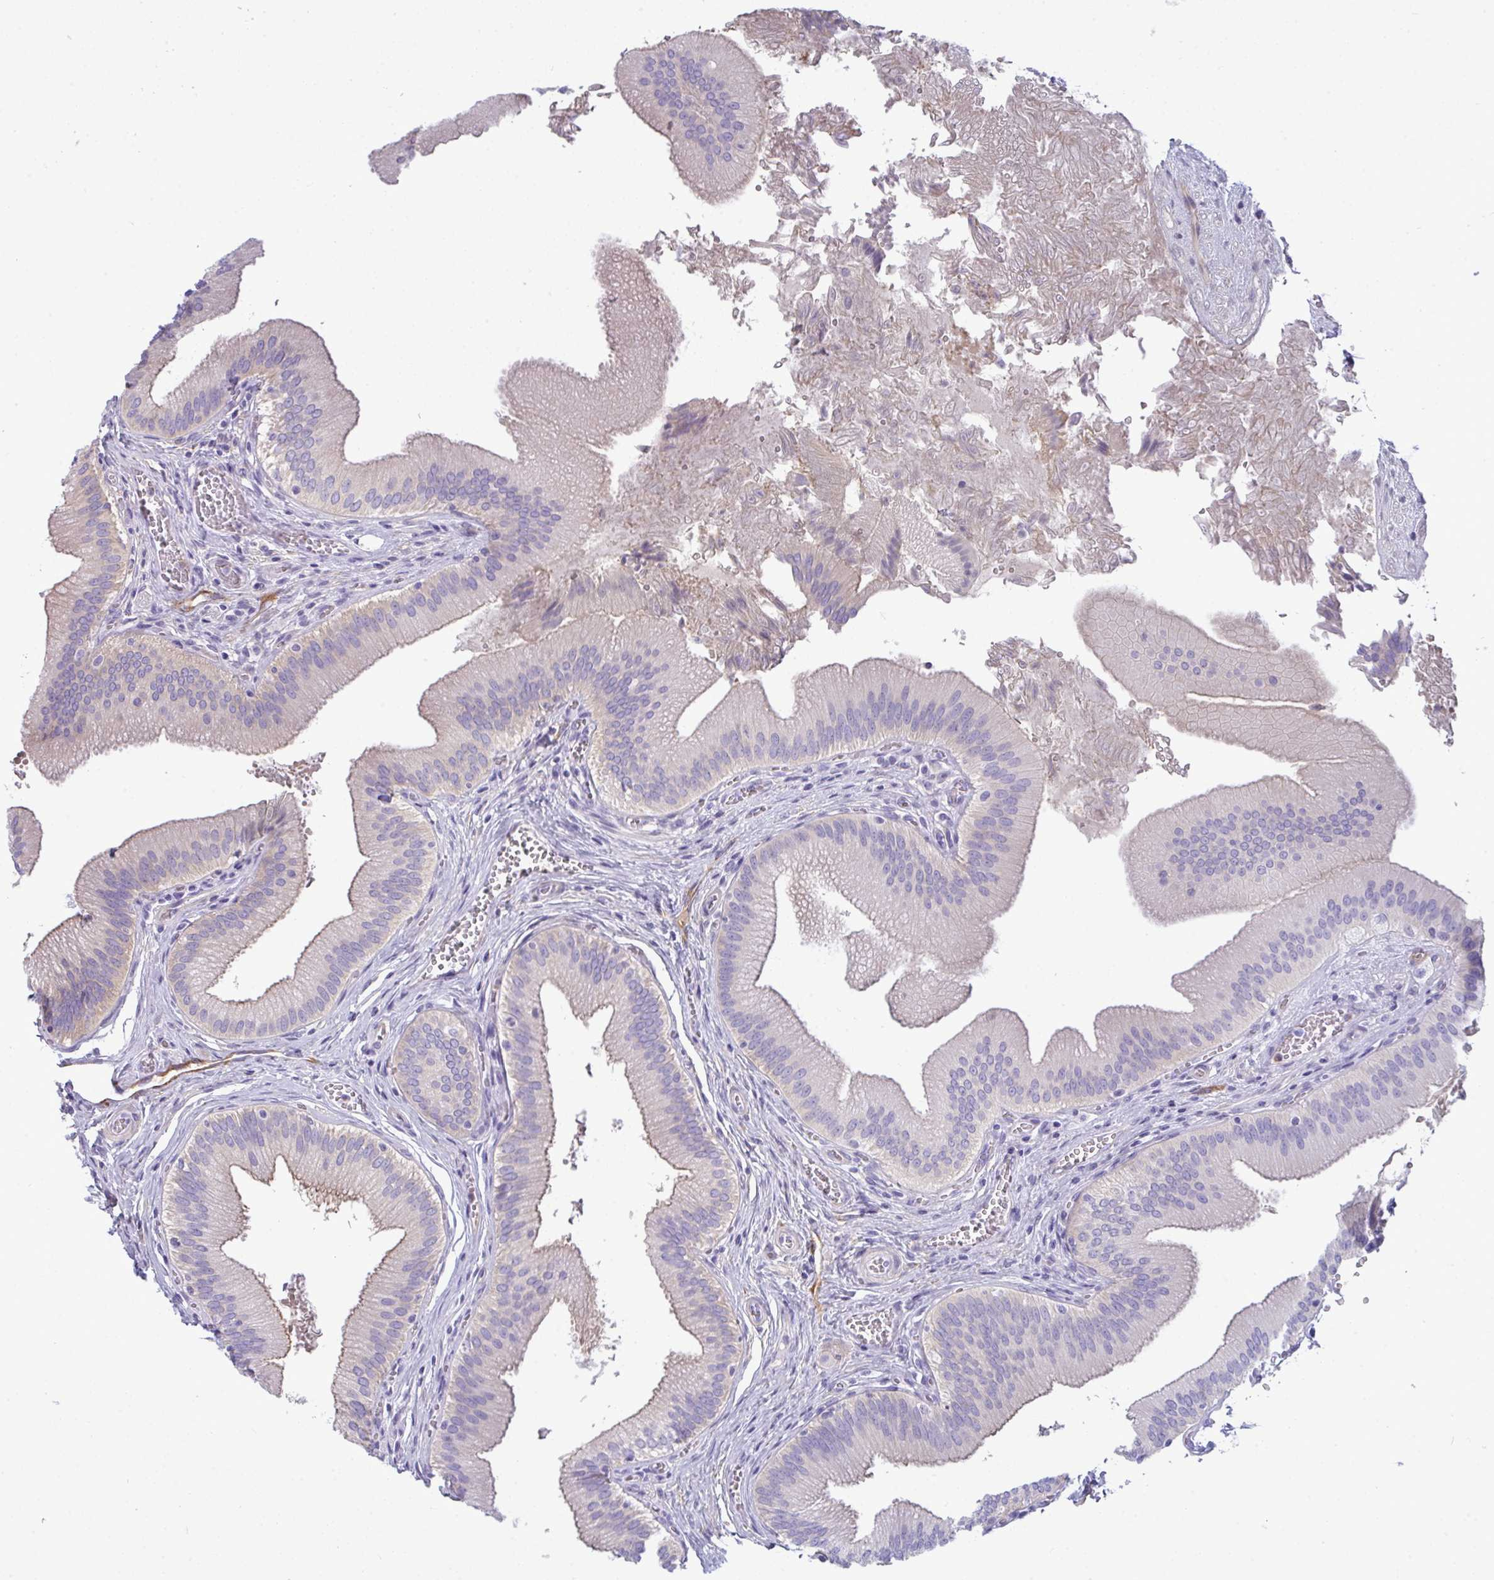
{"staining": {"intensity": "moderate", "quantity": "<25%", "location": "cytoplasmic/membranous"}, "tissue": "gallbladder", "cell_type": "Glandular cells", "image_type": "normal", "snomed": [{"axis": "morphology", "description": "Normal tissue, NOS"}, {"axis": "topography", "description": "Gallbladder"}], "caption": "Benign gallbladder demonstrates moderate cytoplasmic/membranous positivity in about <25% of glandular cells (Stains: DAB in brown, nuclei in blue, Microscopy: brightfield microscopy at high magnification)..", "gene": "MYH10", "patient": {"sex": "male", "age": 17}}